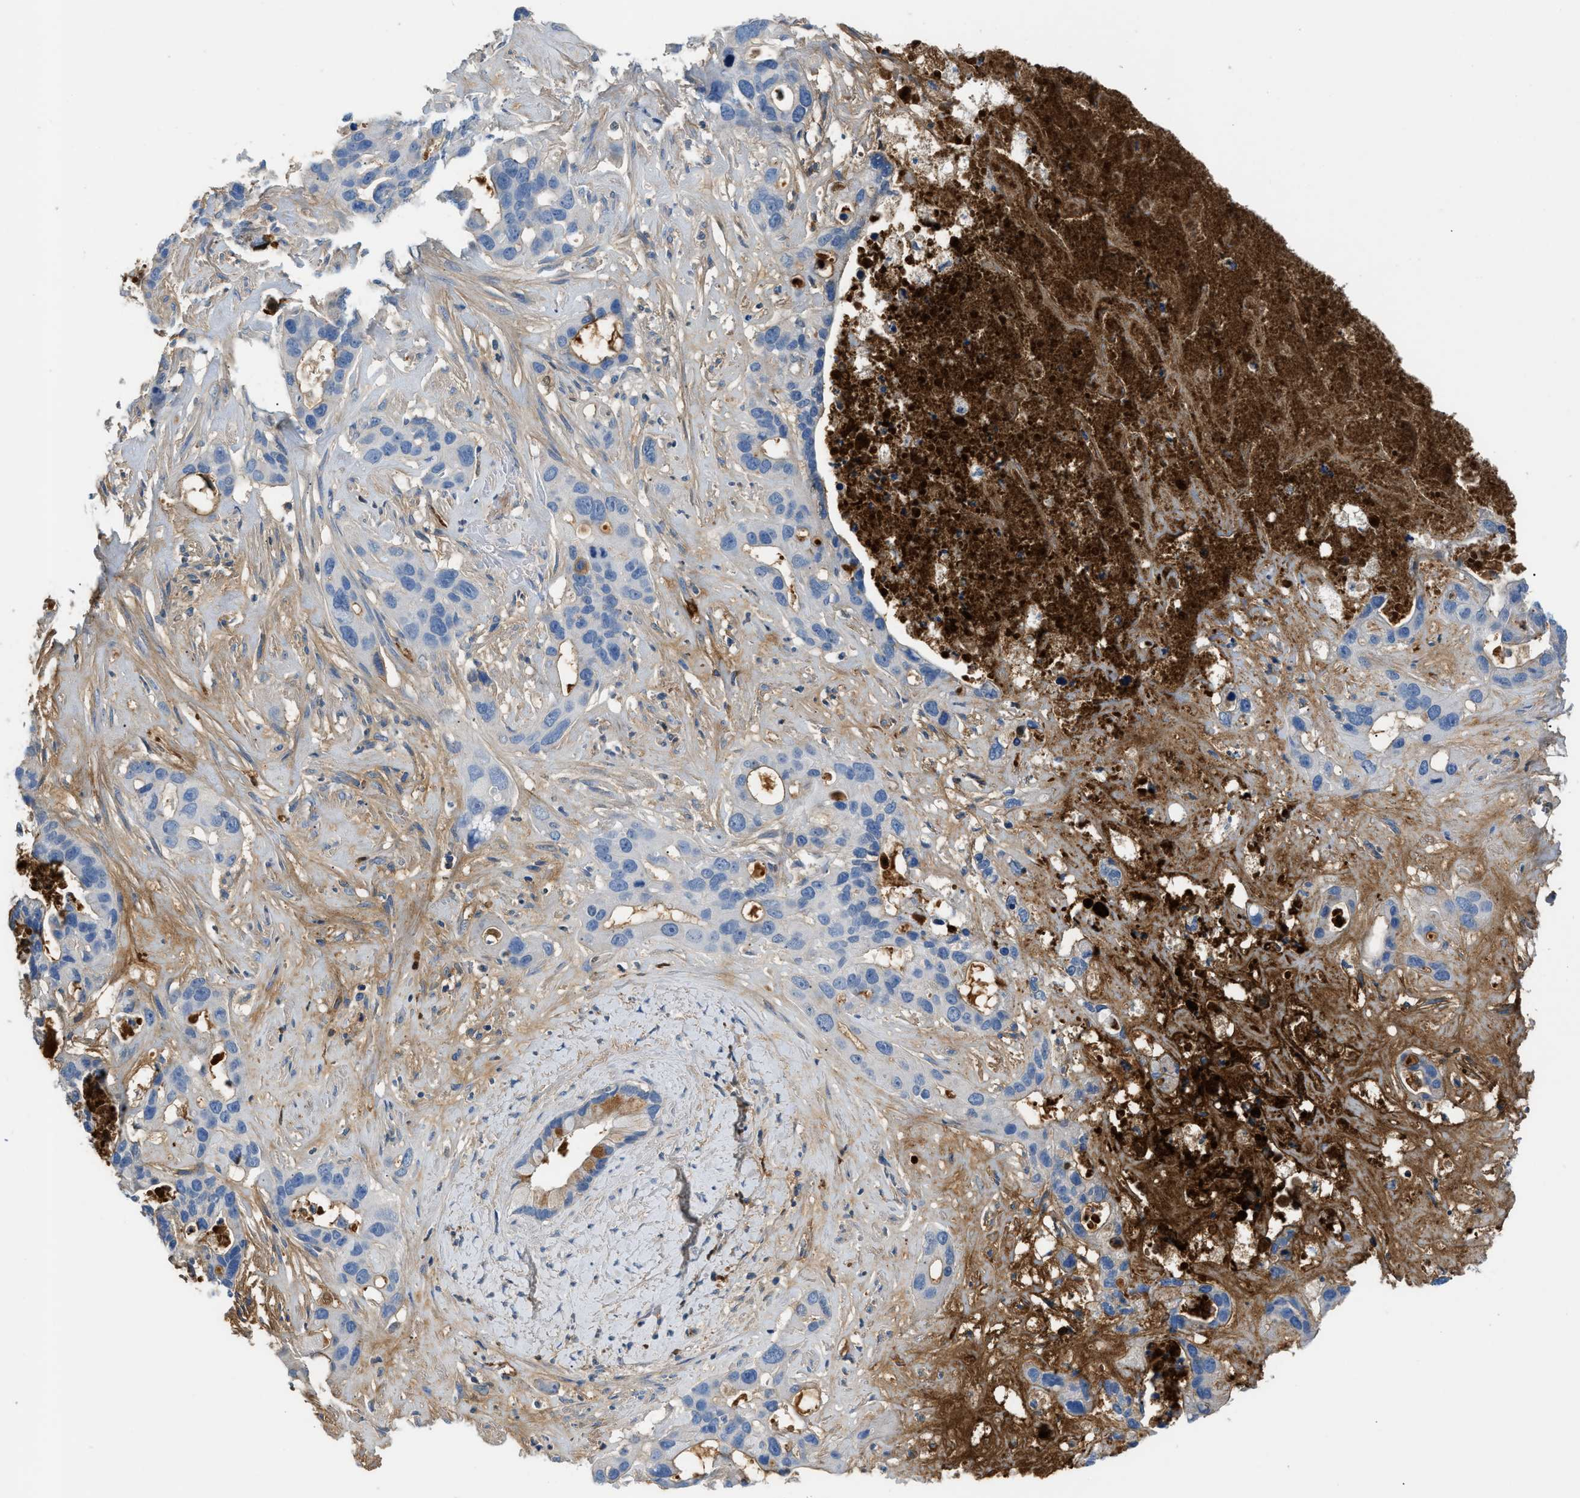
{"staining": {"intensity": "negative", "quantity": "none", "location": "none"}, "tissue": "liver cancer", "cell_type": "Tumor cells", "image_type": "cancer", "snomed": [{"axis": "morphology", "description": "Cholangiocarcinoma"}, {"axis": "topography", "description": "Liver"}], "caption": "Immunohistochemistry (IHC) image of neoplastic tissue: human liver cancer (cholangiocarcinoma) stained with DAB exhibits no significant protein staining in tumor cells.", "gene": "CFI", "patient": {"sex": "female", "age": 65}}